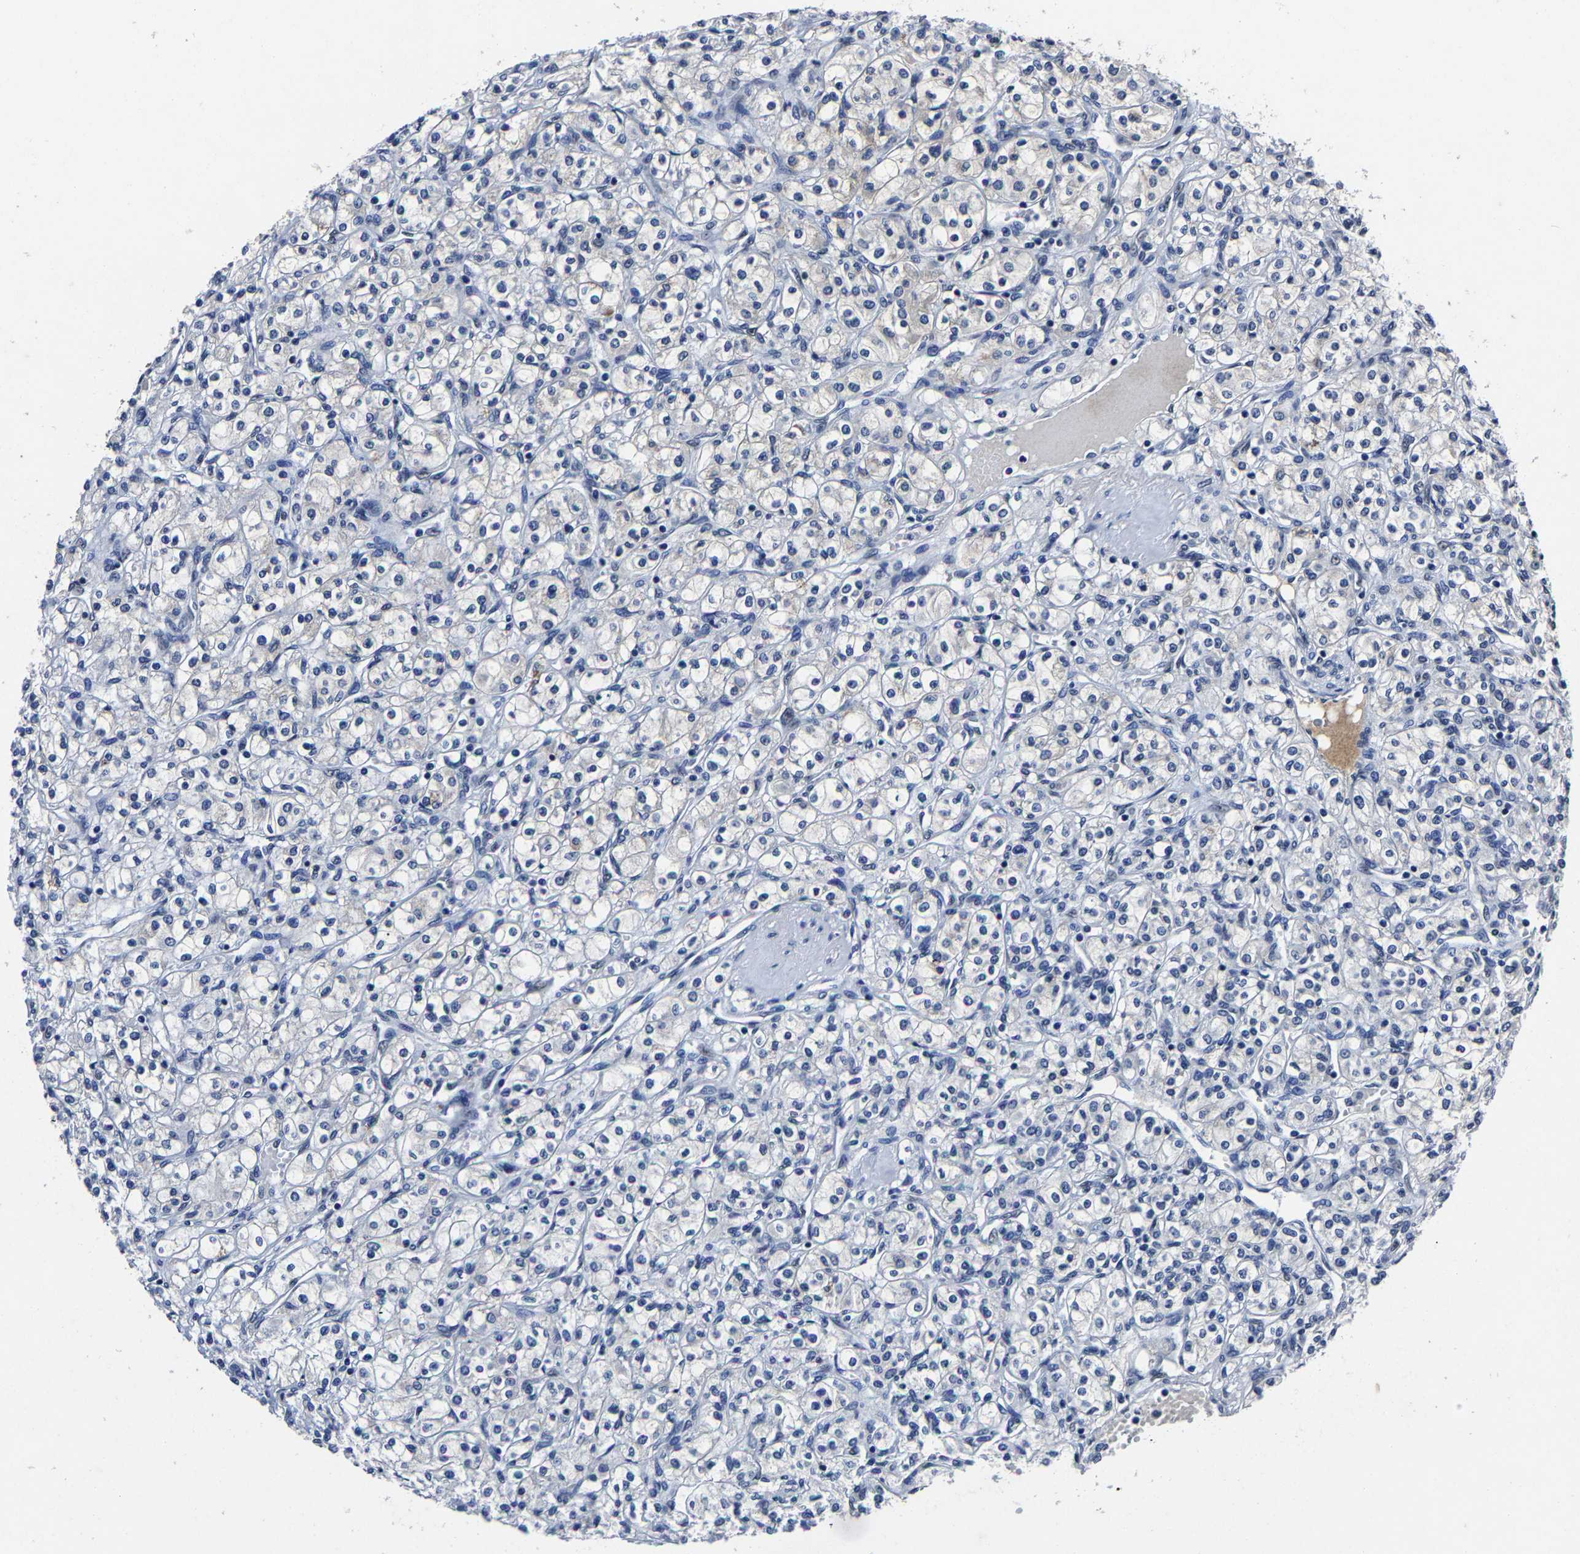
{"staining": {"intensity": "negative", "quantity": "none", "location": "none"}, "tissue": "renal cancer", "cell_type": "Tumor cells", "image_type": "cancer", "snomed": [{"axis": "morphology", "description": "Adenocarcinoma, NOS"}, {"axis": "topography", "description": "Kidney"}], "caption": "DAB (3,3'-diaminobenzidine) immunohistochemical staining of adenocarcinoma (renal) reveals no significant expression in tumor cells.", "gene": "RBM45", "patient": {"sex": "male", "age": 77}}